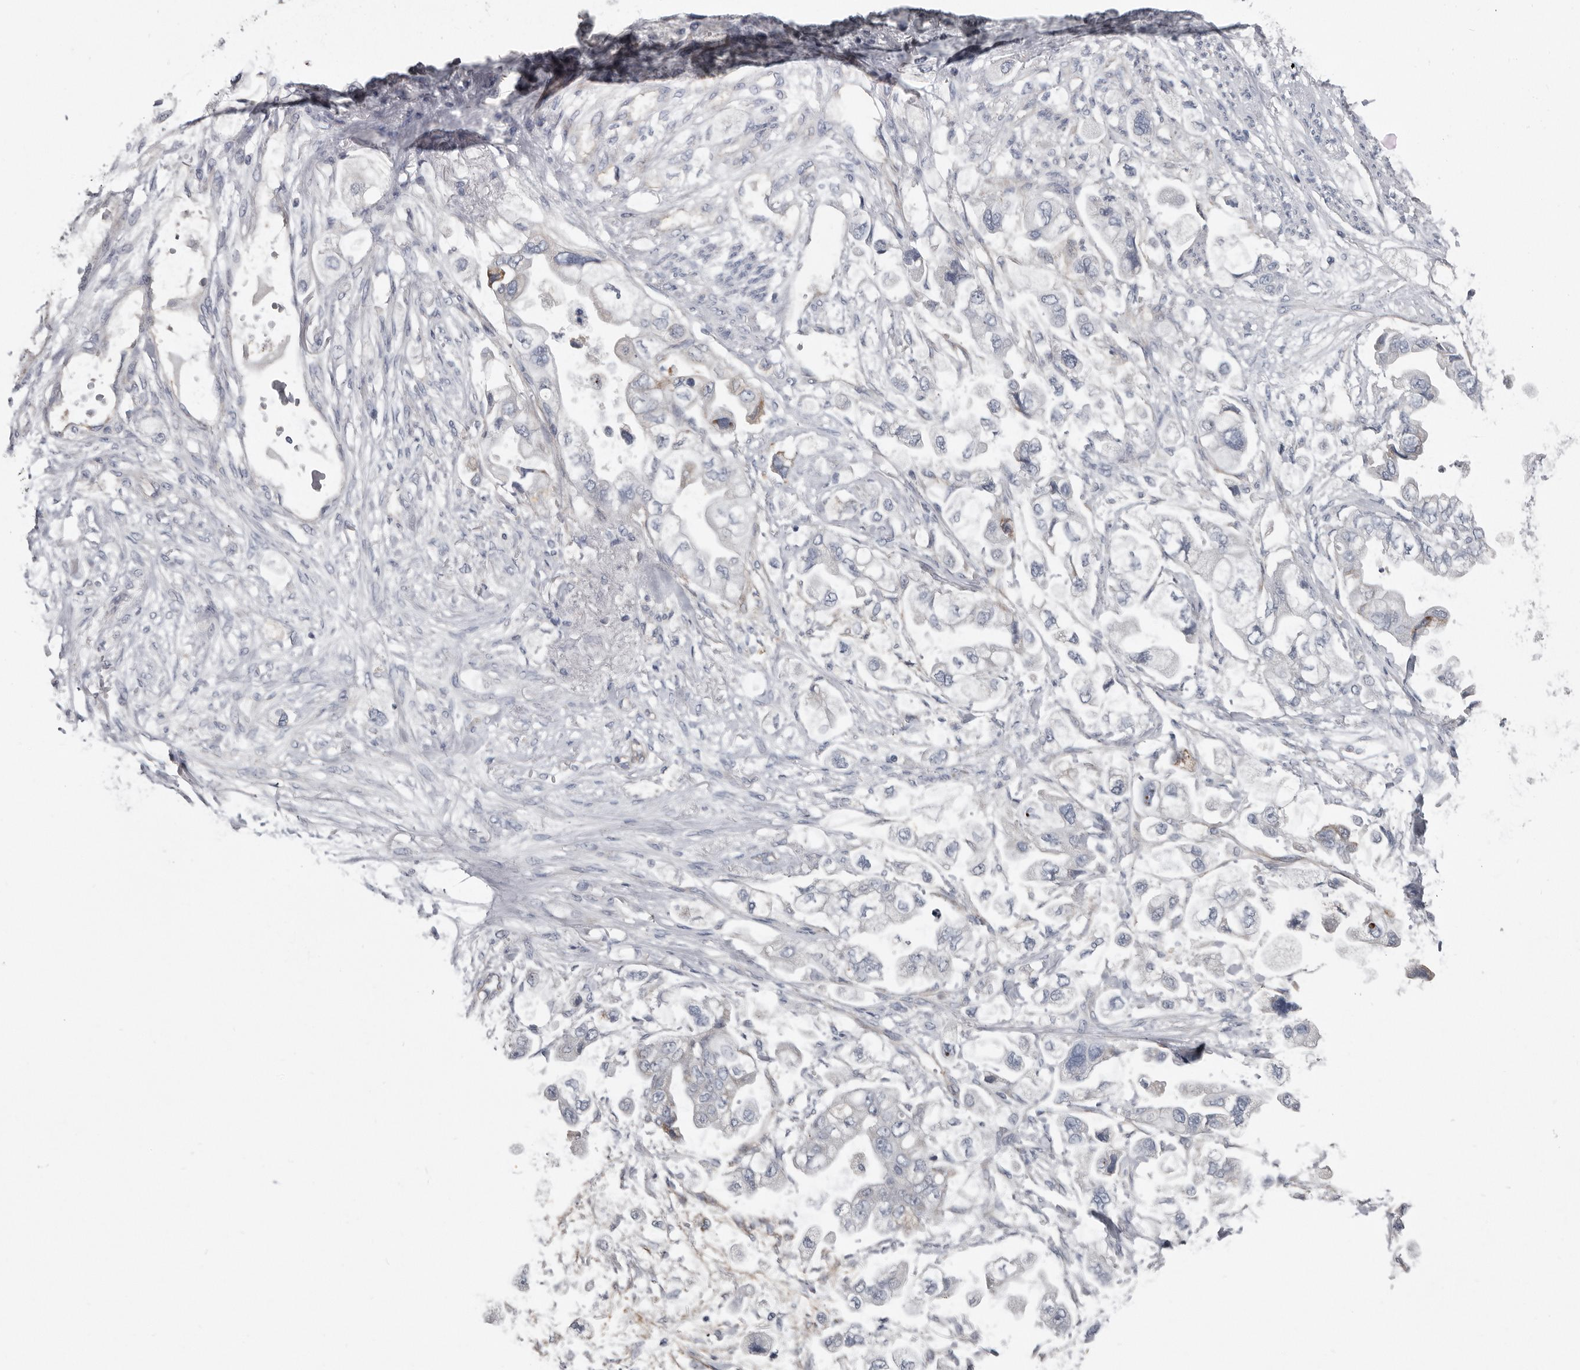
{"staining": {"intensity": "negative", "quantity": "none", "location": "none"}, "tissue": "stomach cancer", "cell_type": "Tumor cells", "image_type": "cancer", "snomed": [{"axis": "morphology", "description": "Adenocarcinoma, NOS"}, {"axis": "topography", "description": "Stomach"}], "caption": "This is a micrograph of immunohistochemistry staining of stomach adenocarcinoma, which shows no staining in tumor cells. The staining is performed using DAB (3,3'-diaminobenzidine) brown chromogen with nuclei counter-stained in using hematoxylin.", "gene": "ZNF114", "patient": {"sex": "male", "age": 62}}